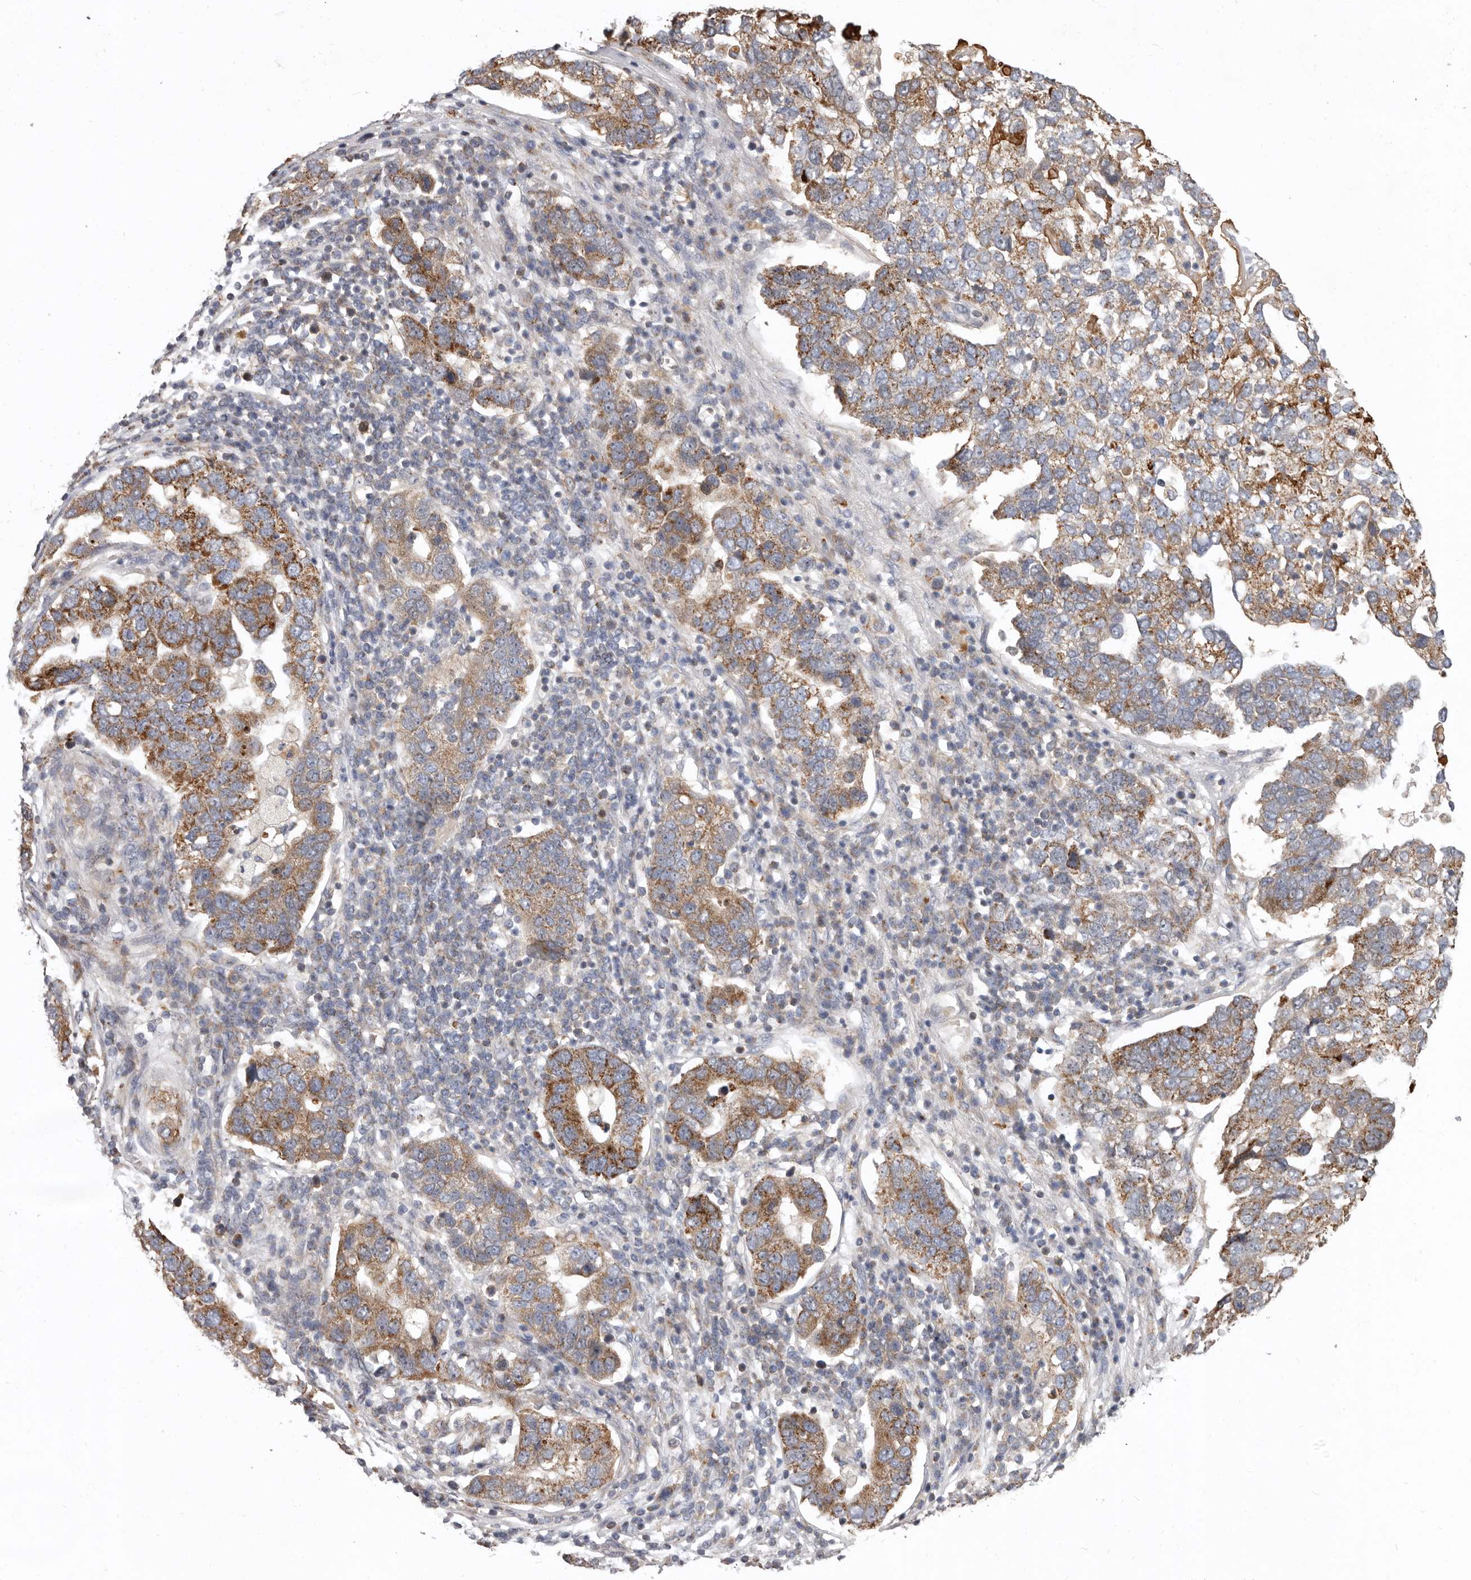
{"staining": {"intensity": "moderate", "quantity": ">75%", "location": "cytoplasmic/membranous"}, "tissue": "pancreatic cancer", "cell_type": "Tumor cells", "image_type": "cancer", "snomed": [{"axis": "morphology", "description": "Adenocarcinoma, NOS"}, {"axis": "topography", "description": "Pancreas"}], "caption": "This image demonstrates immunohistochemistry staining of human pancreatic cancer (adenocarcinoma), with medium moderate cytoplasmic/membranous expression in approximately >75% of tumor cells.", "gene": "SMC4", "patient": {"sex": "female", "age": 61}}